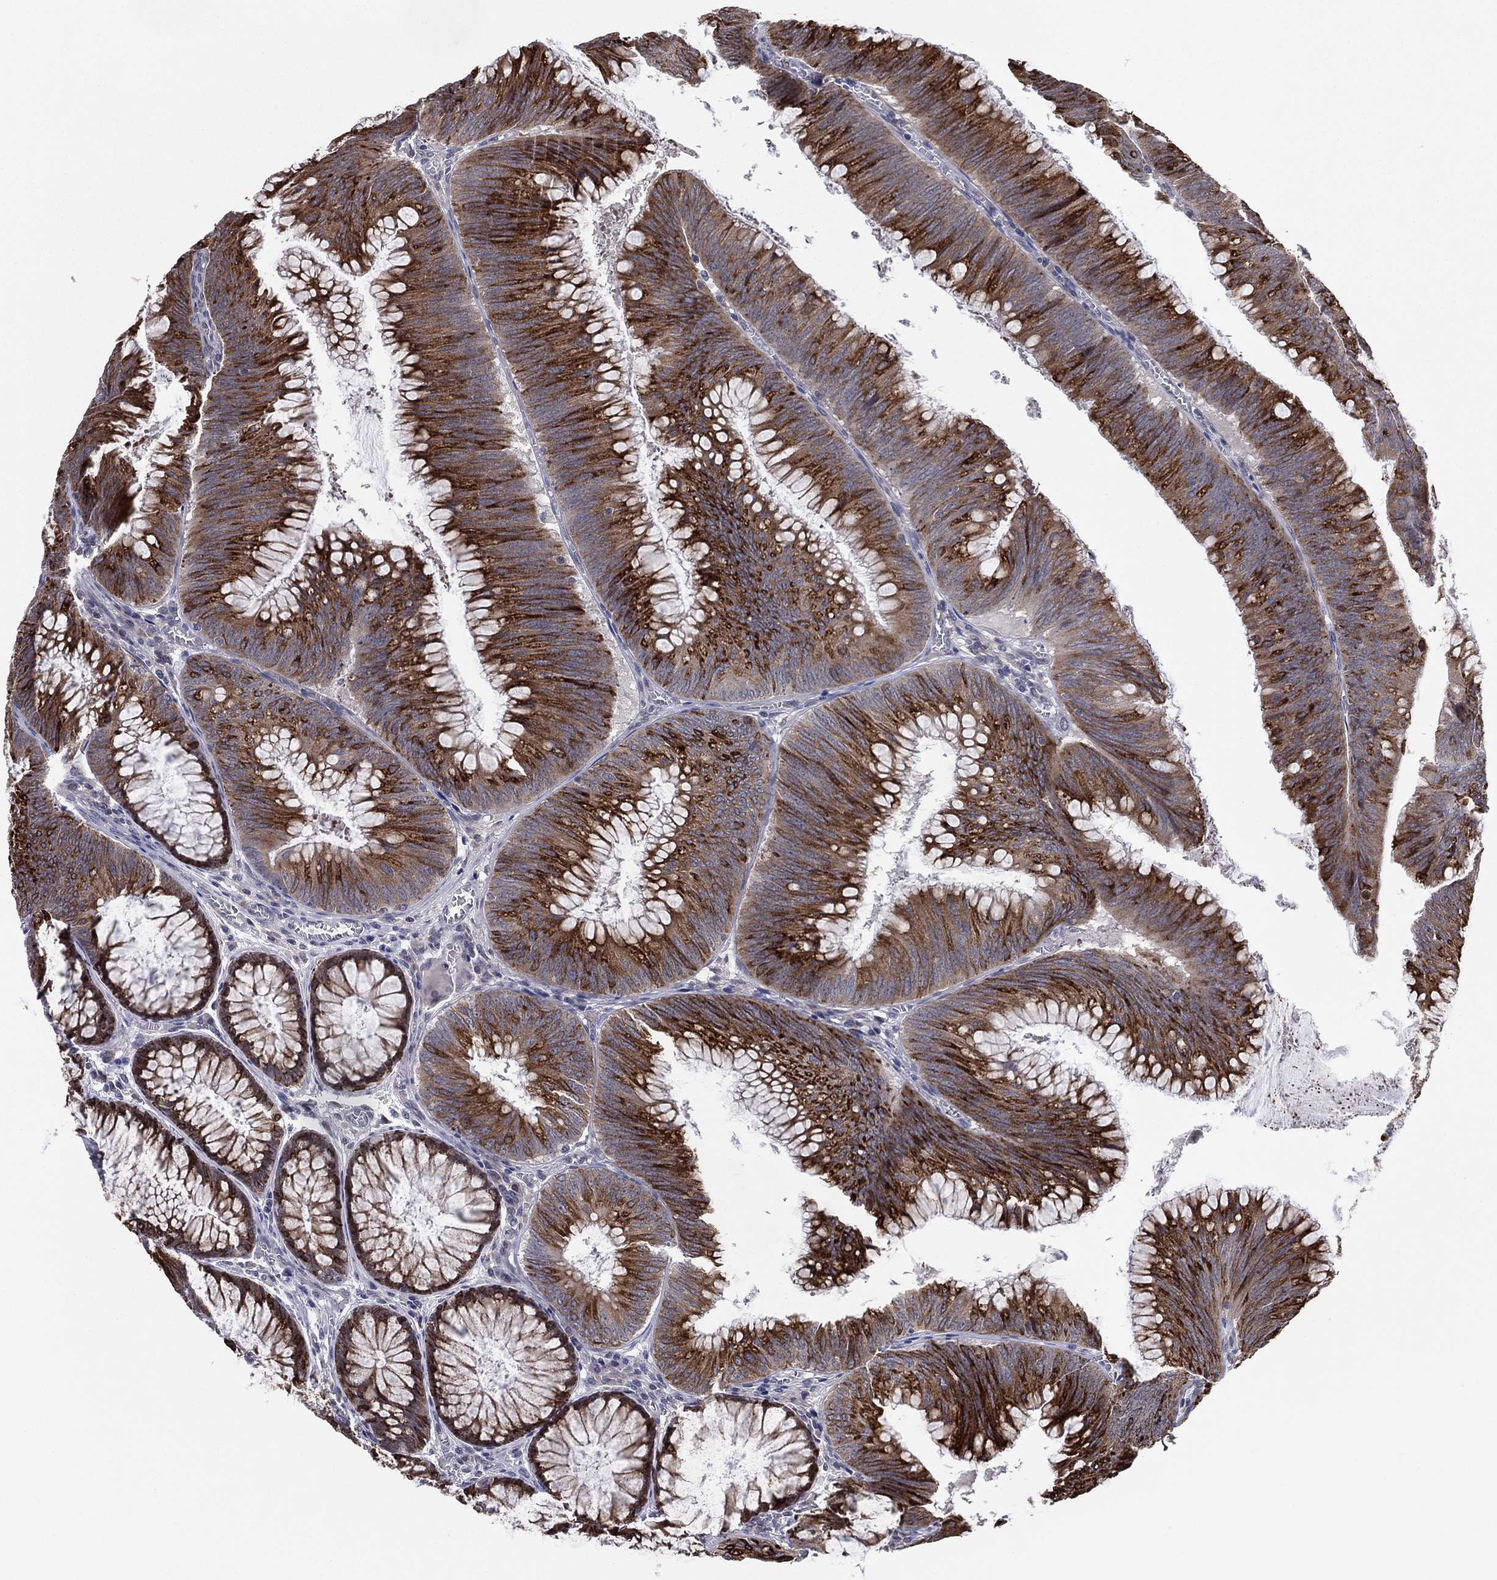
{"staining": {"intensity": "strong", "quantity": ">75%", "location": "cytoplasmic/membranous"}, "tissue": "colorectal cancer", "cell_type": "Tumor cells", "image_type": "cancer", "snomed": [{"axis": "morphology", "description": "Adenocarcinoma, NOS"}, {"axis": "topography", "description": "Rectum"}], "caption": "This image shows colorectal cancer (adenocarcinoma) stained with immunohistochemistry to label a protein in brown. The cytoplasmic/membranous of tumor cells show strong positivity for the protein. Nuclei are counter-stained blue.", "gene": "KAT14", "patient": {"sex": "female", "age": 72}}